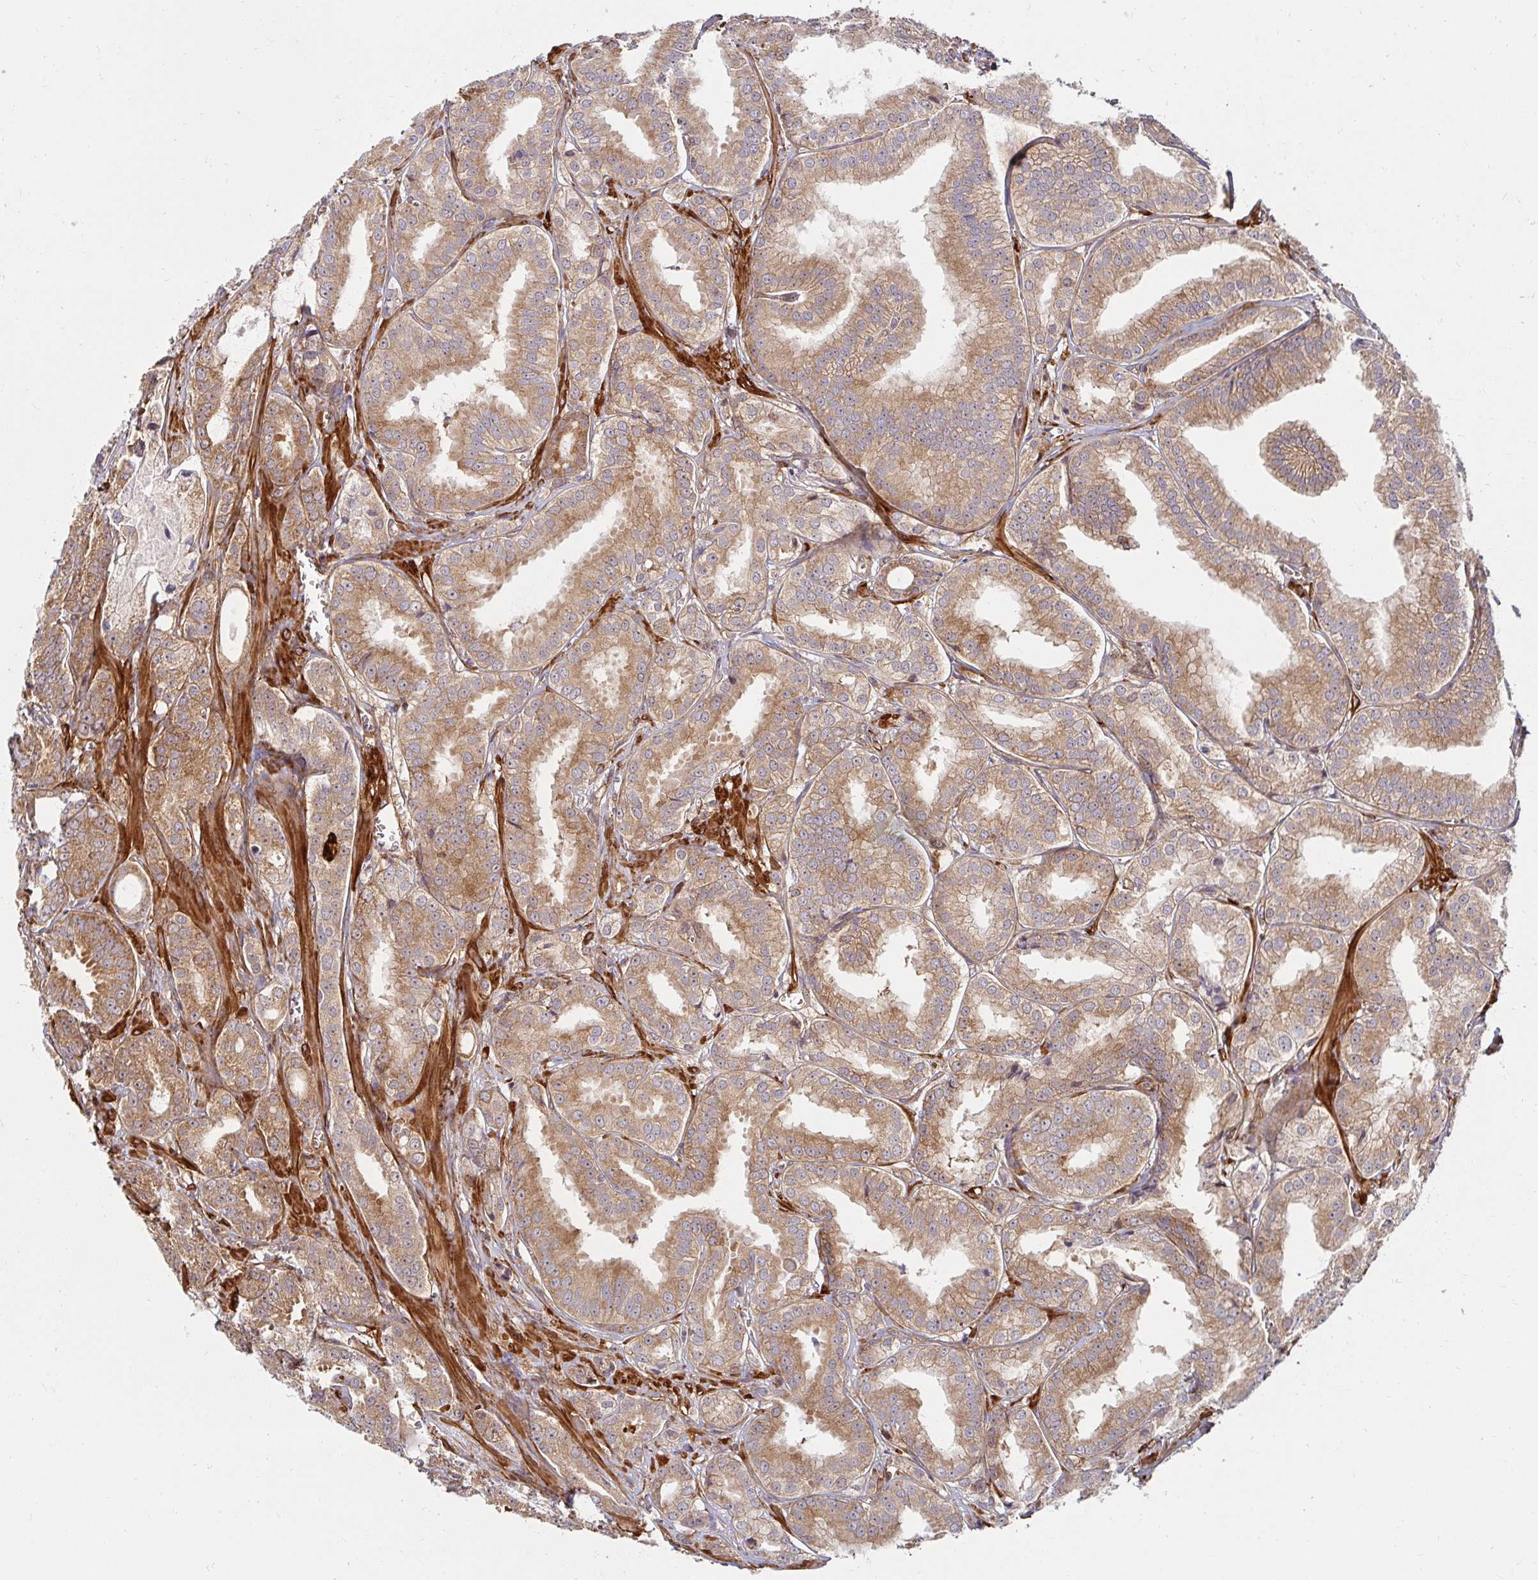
{"staining": {"intensity": "moderate", "quantity": ">75%", "location": "cytoplasmic/membranous"}, "tissue": "prostate cancer", "cell_type": "Tumor cells", "image_type": "cancer", "snomed": [{"axis": "morphology", "description": "Adenocarcinoma, High grade"}, {"axis": "topography", "description": "Prostate"}], "caption": "About >75% of tumor cells in prostate cancer demonstrate moderate cytoplasmic/membranous protein staining as visualized by brown immunohistochemical staining.", "gene": "BTF3", "patient": {"sex": "male", "age": 64}}